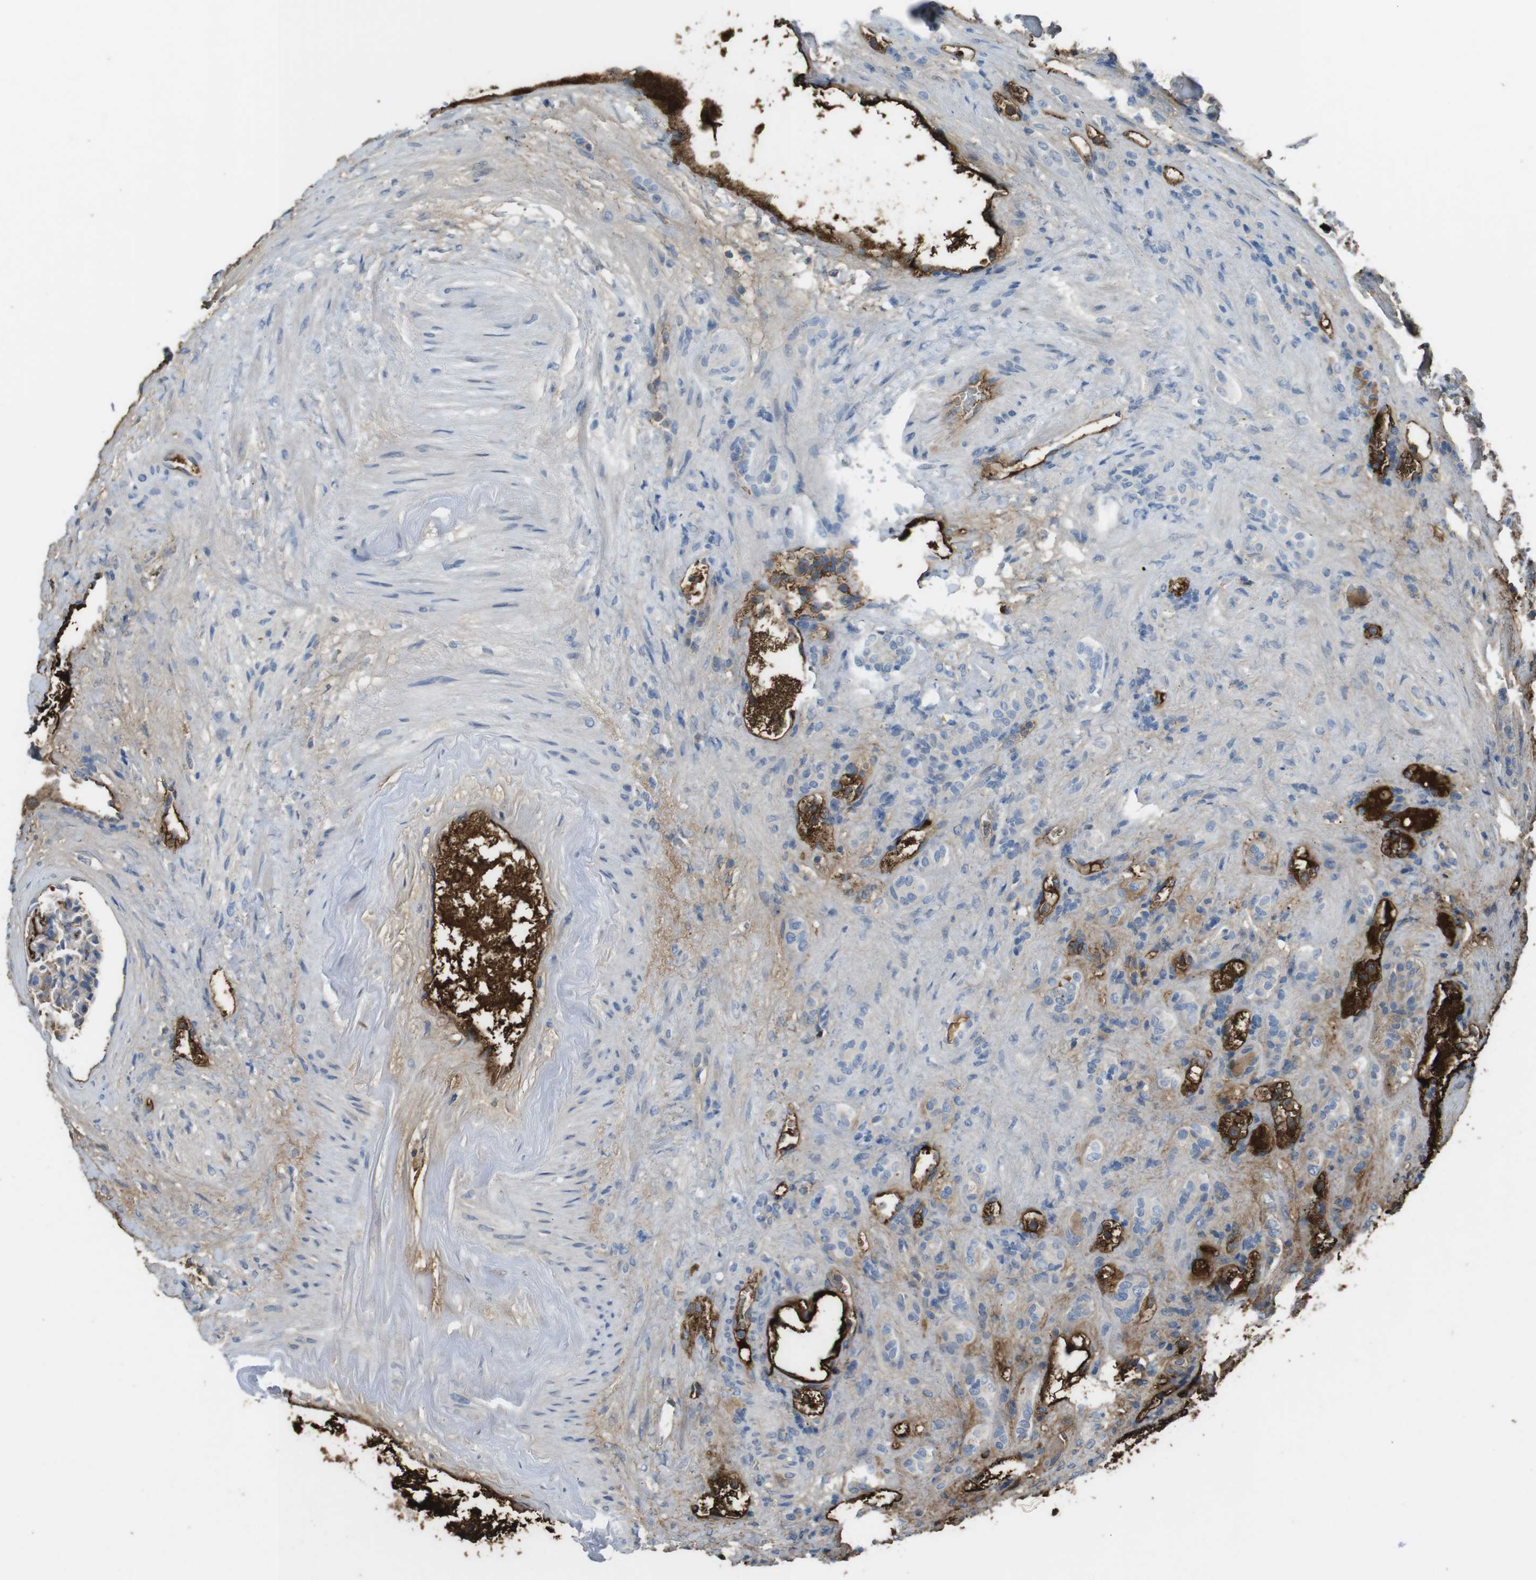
{"staining": {"intensity": "moderate", "quantity": "<25%", "location": "cytoplasmic/membranous"}, "tissue": "renal cancer", "cell_type": "Tumor cells", "image_type": "cancer", "snomed": [{"axis": "morphology", "description": "Adenocarcinoma, NOS"}, {"axis": "topography", "description": "Kidney"}], "caption": "An IHC histopathology image of neoplastic tissue is shown. Protein staining in brown highlights moderate cytoplasmic/membranous positivity in renal adenocarcinoma within tumor cells. Immunohistochemistry stains the protein in brown and the nuclei are stained blue.", "gene": "LTBP4", "patient": {"sex": "male", "age": 61}}